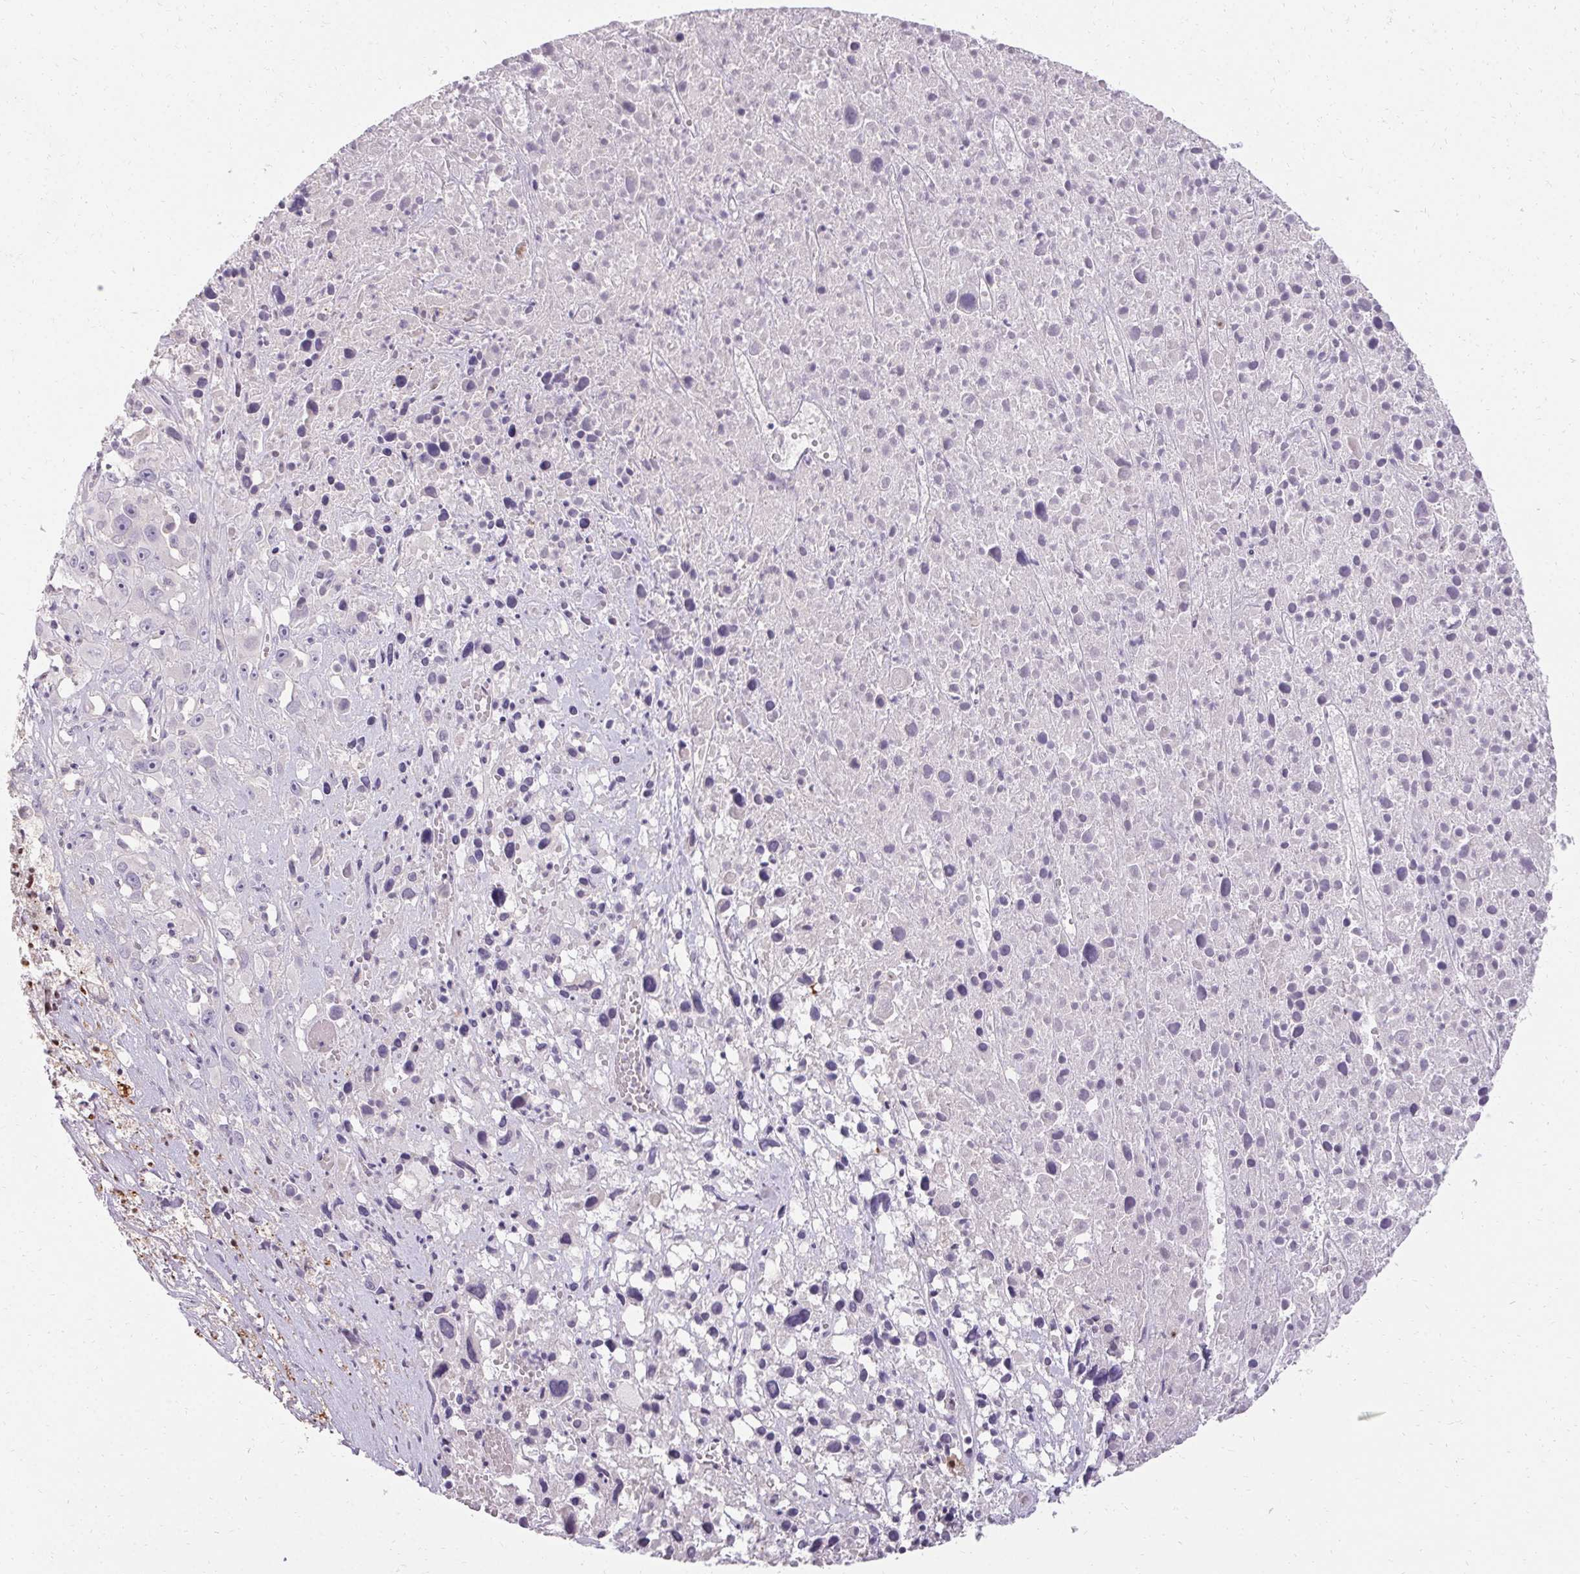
{"staining": {"intensity": "negative", "quantity": "none", "location": "none"}, "tissue": "melanoma", "cell_type": "Tumor cells", "image_type": "cancer", "snomed": [{"axis": "morphology", "description": "Malignant melanoma, Metastatic site"}, {"axis": "topography", "description": "Soft tissue"}], "caption": "An immunohistochemistry micrograph of melanoma is shown. There is no staining in tumor cells of melanoma.", "gene": "HSD17B3", "patient": {"sex": "male", "age": 50}}